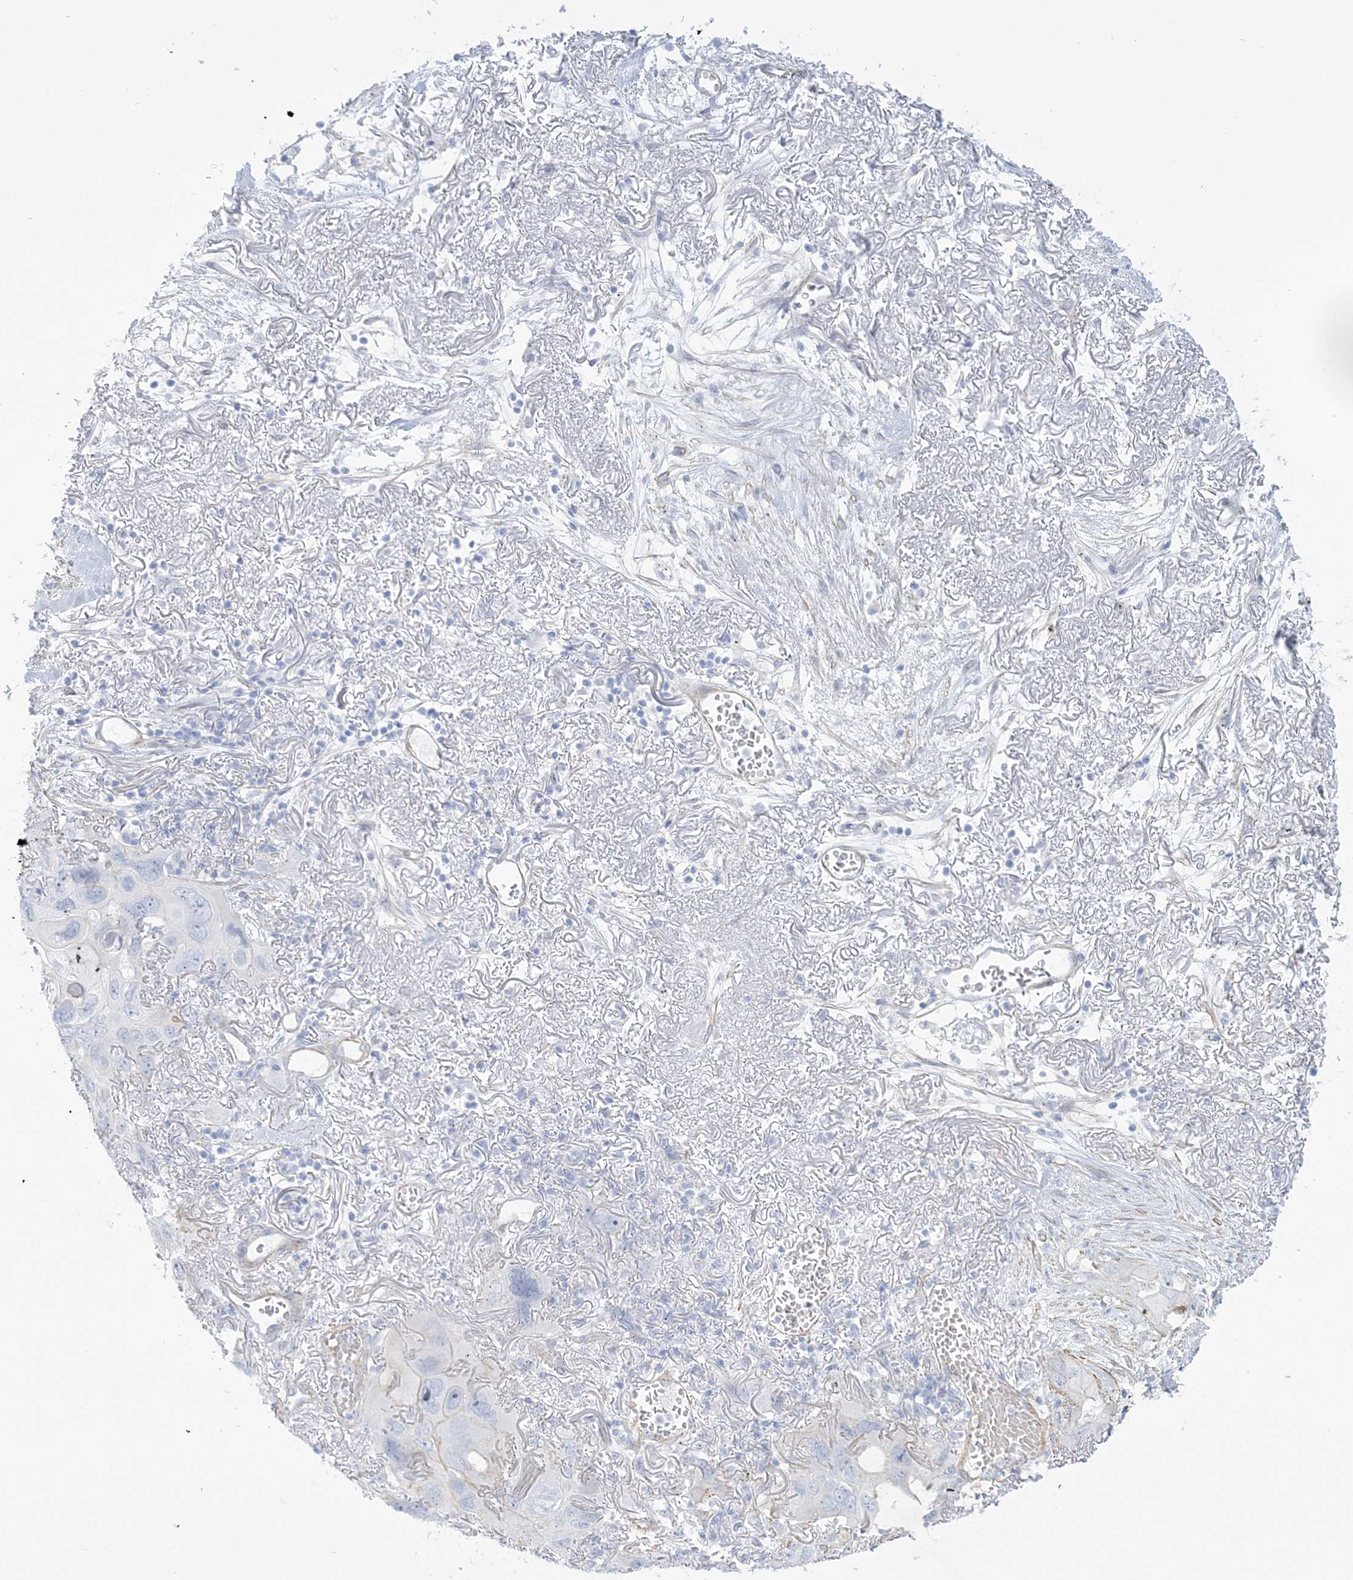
{"staining": {"intensity": "negative", "quantity": "none", "location": "none"}, "tissue": "lung cancer", "cell_type": "Tumor cells", "image_type": "cancer", "snomed": [{"axis": "morphology", "description": "Squamous cell carcinoma, NOS"}, {"axis": "topography", "description": "Lung"}], "caption": "IHC of lung squamous cell carcinoma demonstrates no positivity in tumor cells.", "gene": "AGXT", "patient": {"sex": "female", "age": 73}}